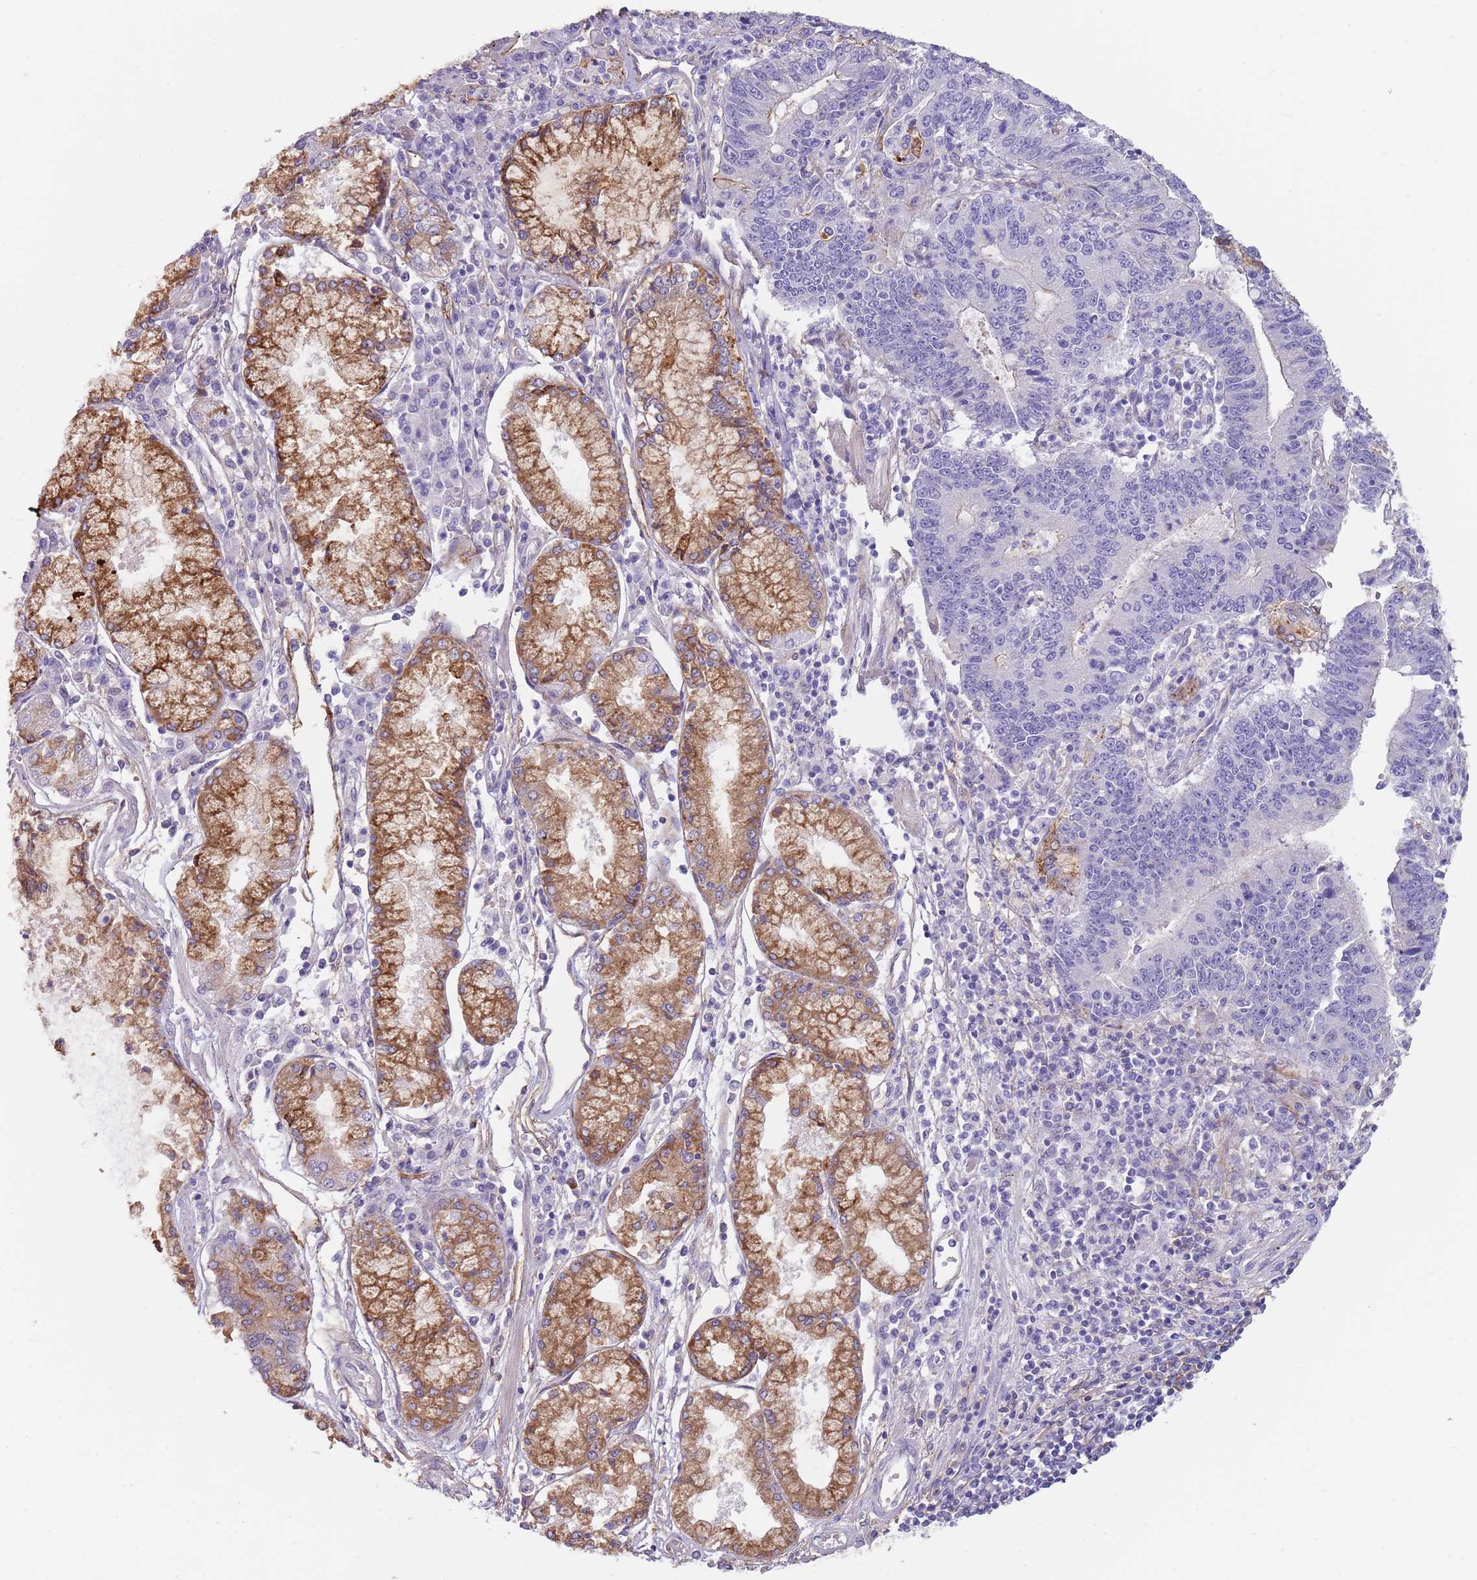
{"staining": {"intensity": "negative", "quantity": "none", "location": "none"}, "tissue": "stomach cancer", "cell_type": "Tumor cells", "image_type": "cancer", "snomed": [{"axis": "morphology", "description": "Adenocarcinoma, NOS"}, {"axis": "topography", "description": "Stomach"}], "caption": "A high-resolution image shows immunohistochemistry staining of stomach cancer, which shows no significant expression in tumor cells.", "gene": "NBPF3", "patient": {"sex": "male", "age": 59}}